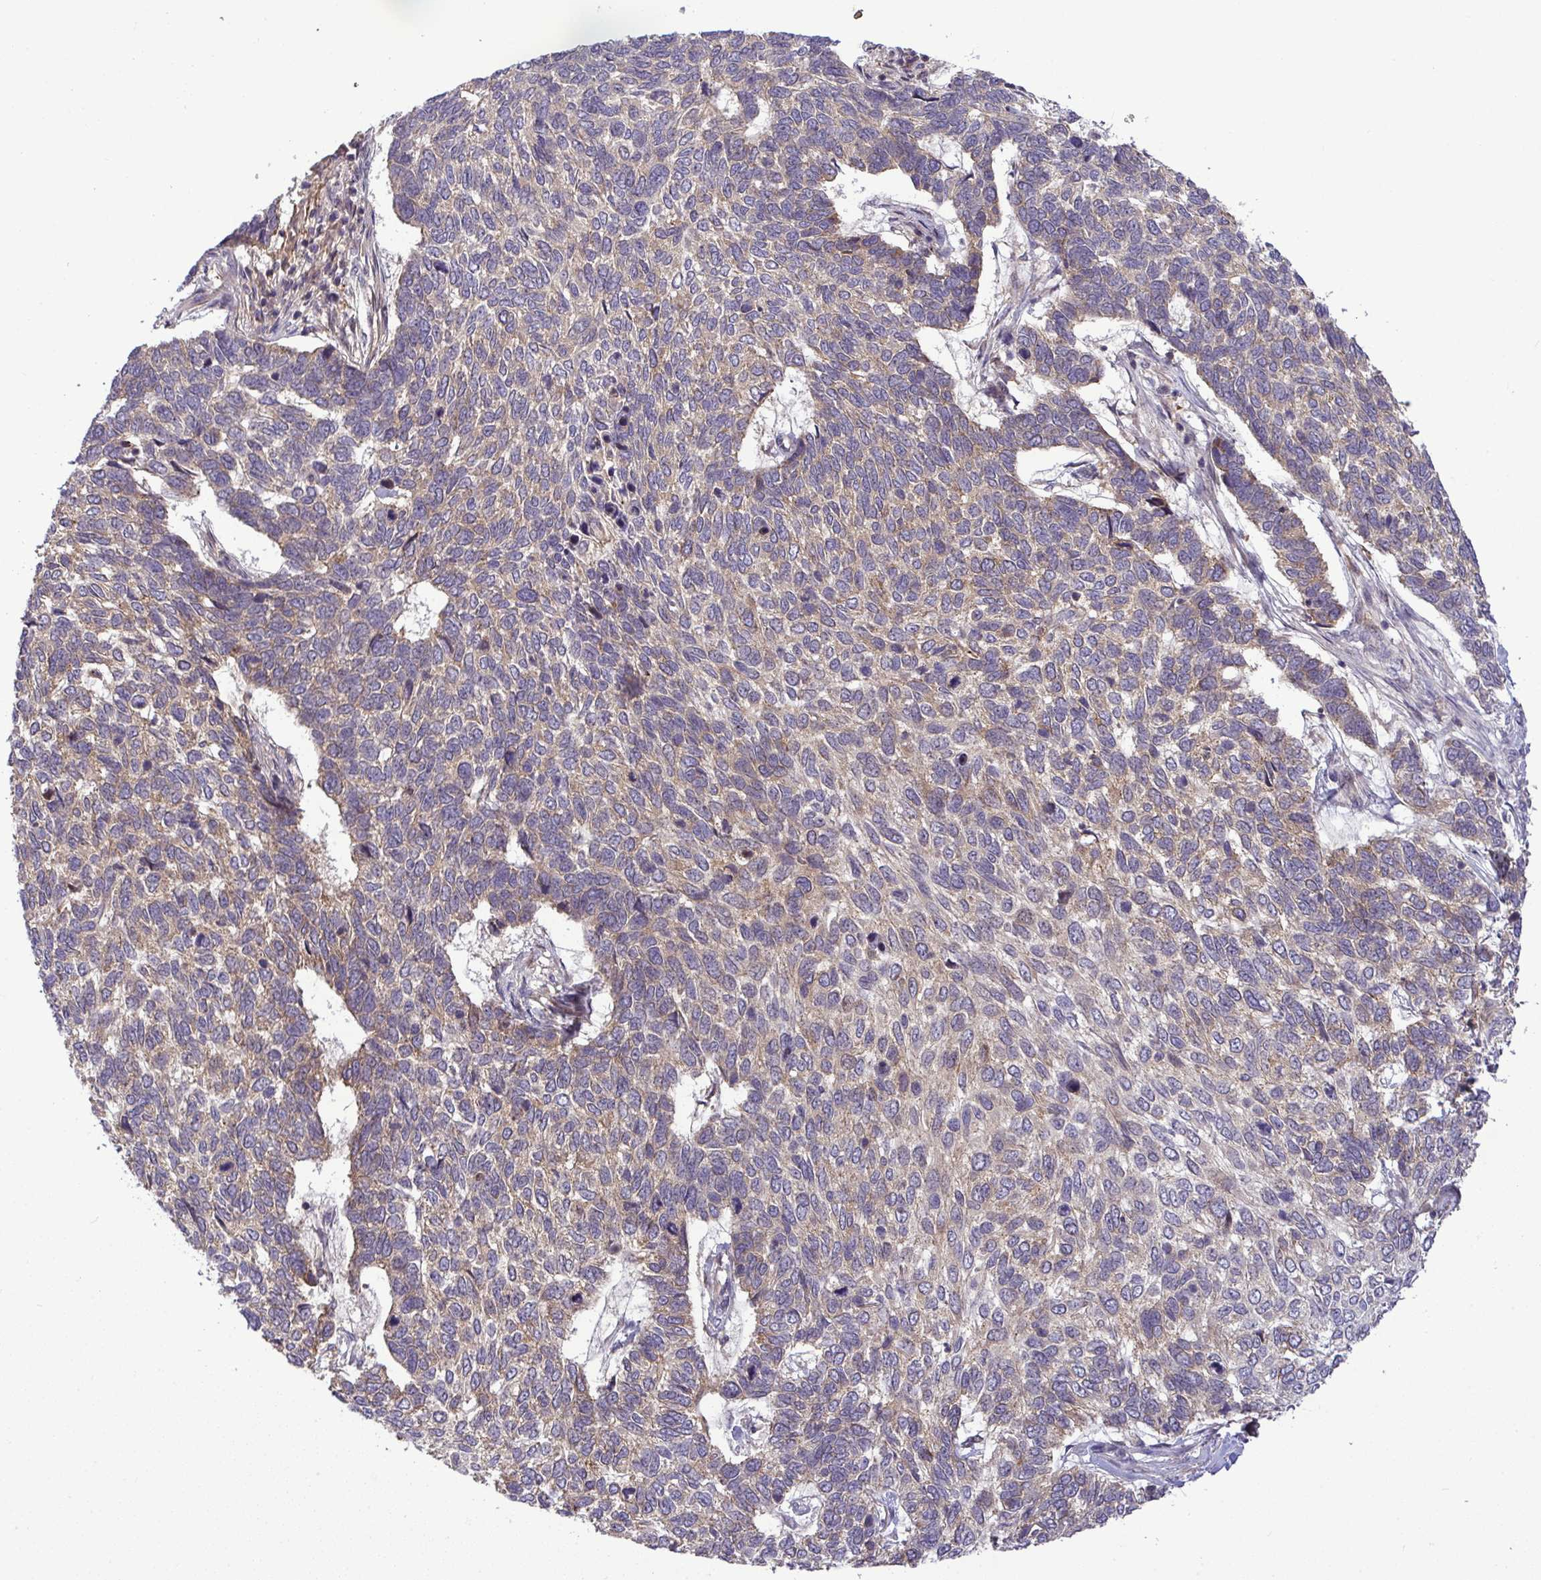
{"staining": {"intensity": "weak", "quantity": "25%-75%", "location": "cytoplasmic/membranous"}, "tissue": "skin cancer", "cell_type": "Tumor cells", "image_type": "cancer", "snomed": [{"axis": "morphology", "description": "Basal cell carcinoma"}, {"axis": "topography", "description": "Skin"}], "caption": "Skin cancer stained for a protein (brown) displays weak cytoplasmic/membranous positive positivity in about 25%-75% of tumor cells.", "gene": "SLC9A6", "patient": {"sex": "female", "age": 65}}